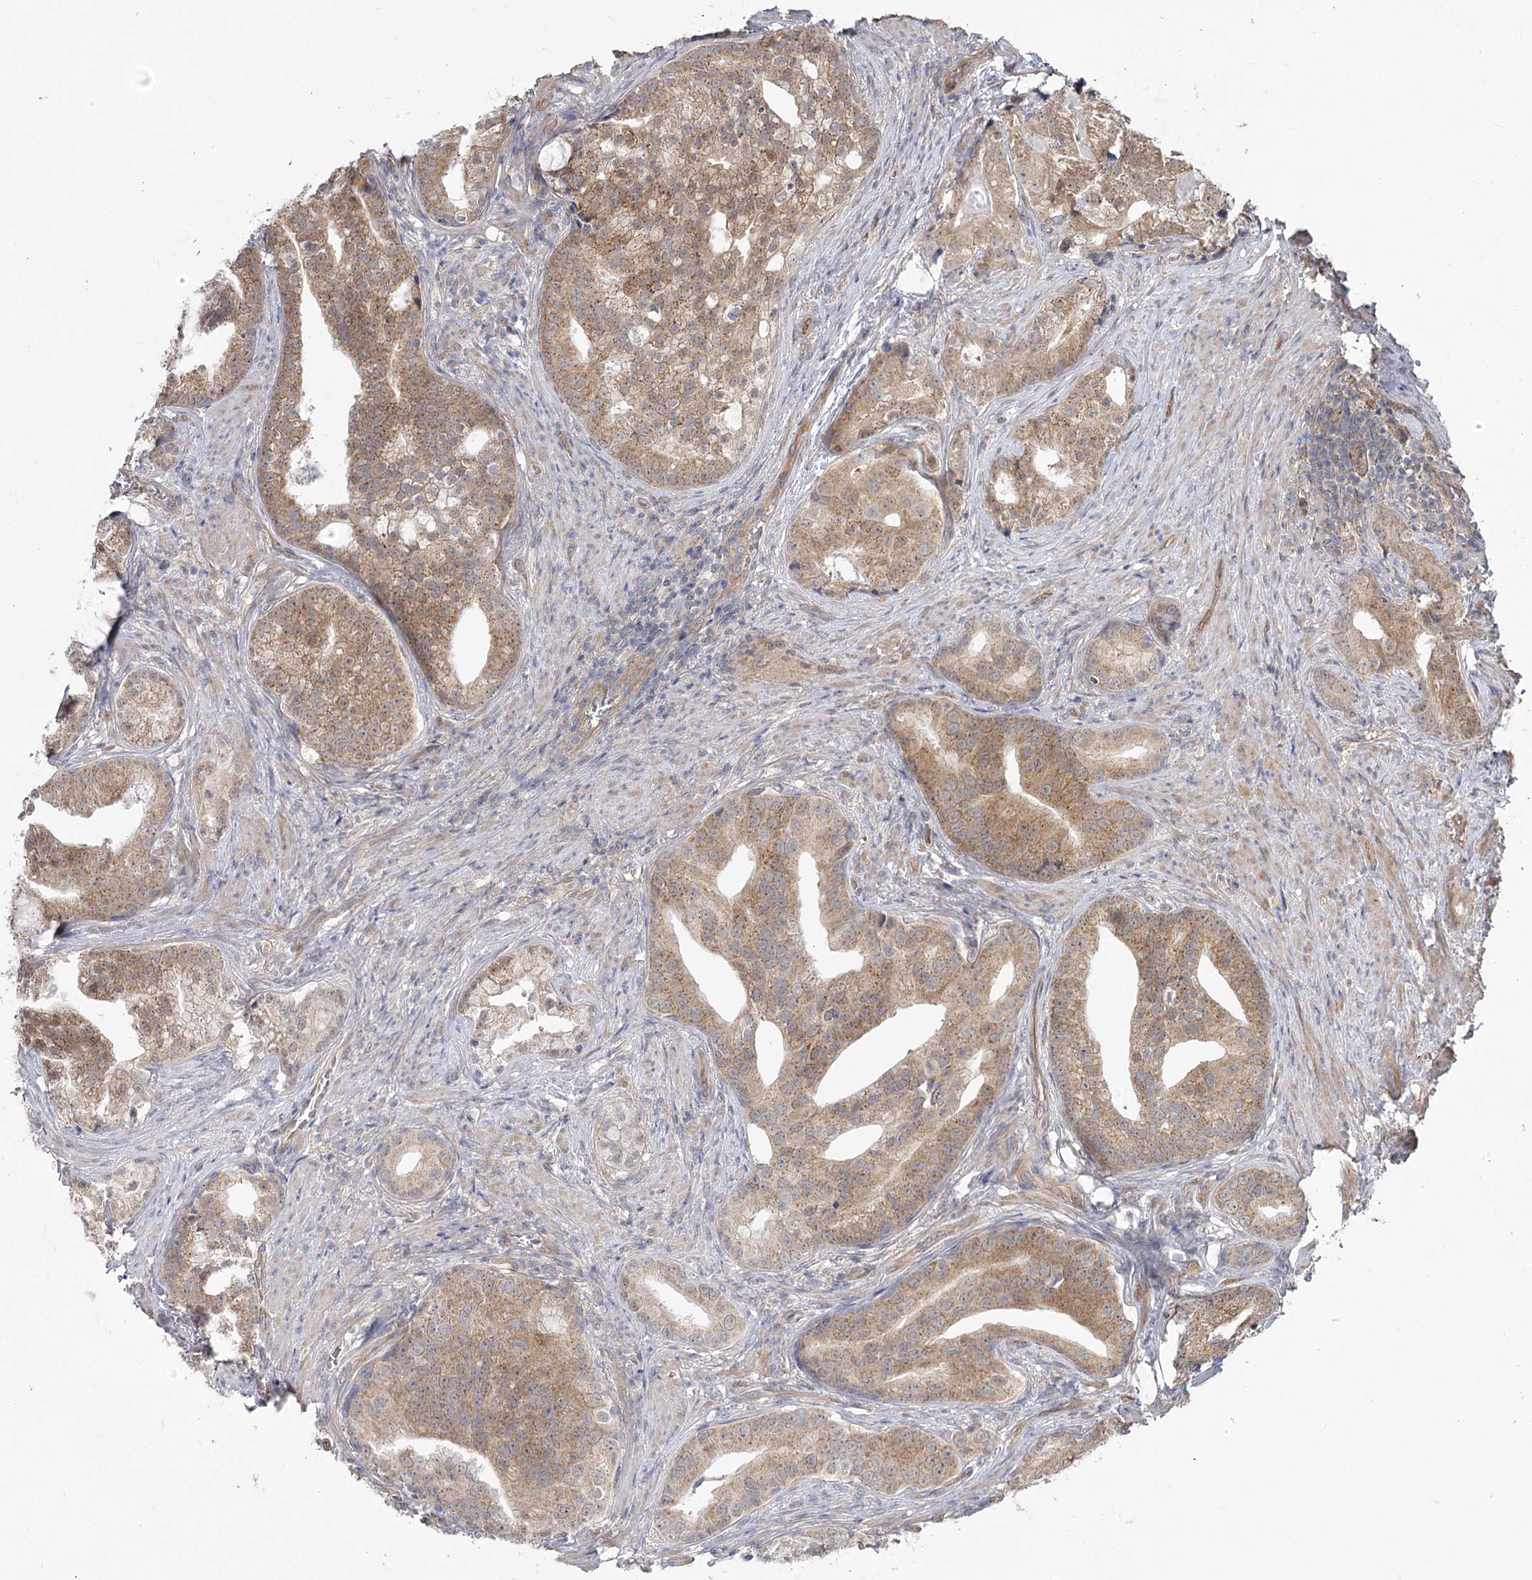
{"staining": {"intensity": "moderate", "quantity": ">75%", "location": "cytoplasmic/membranous"}, "tissue": "prostate cancer", "cell_type": "Tumor cells", "image_type": "cancer", "snomed": [{"axis": "morphology", "description": "Adenocarcinoma, Low grade"}, {"axis": "topography", "description": "Prostate"}], "caption": "Immunohistochemistry (IHC) of human adenocarcinoma (low-grade) (prostate) displays medium levels of moderate cytoplasmic/membranous expression in approximately >75% of tumor cells.", "gene": "TBC1D9B", "patient": {"sex": "male", "age": 71}}